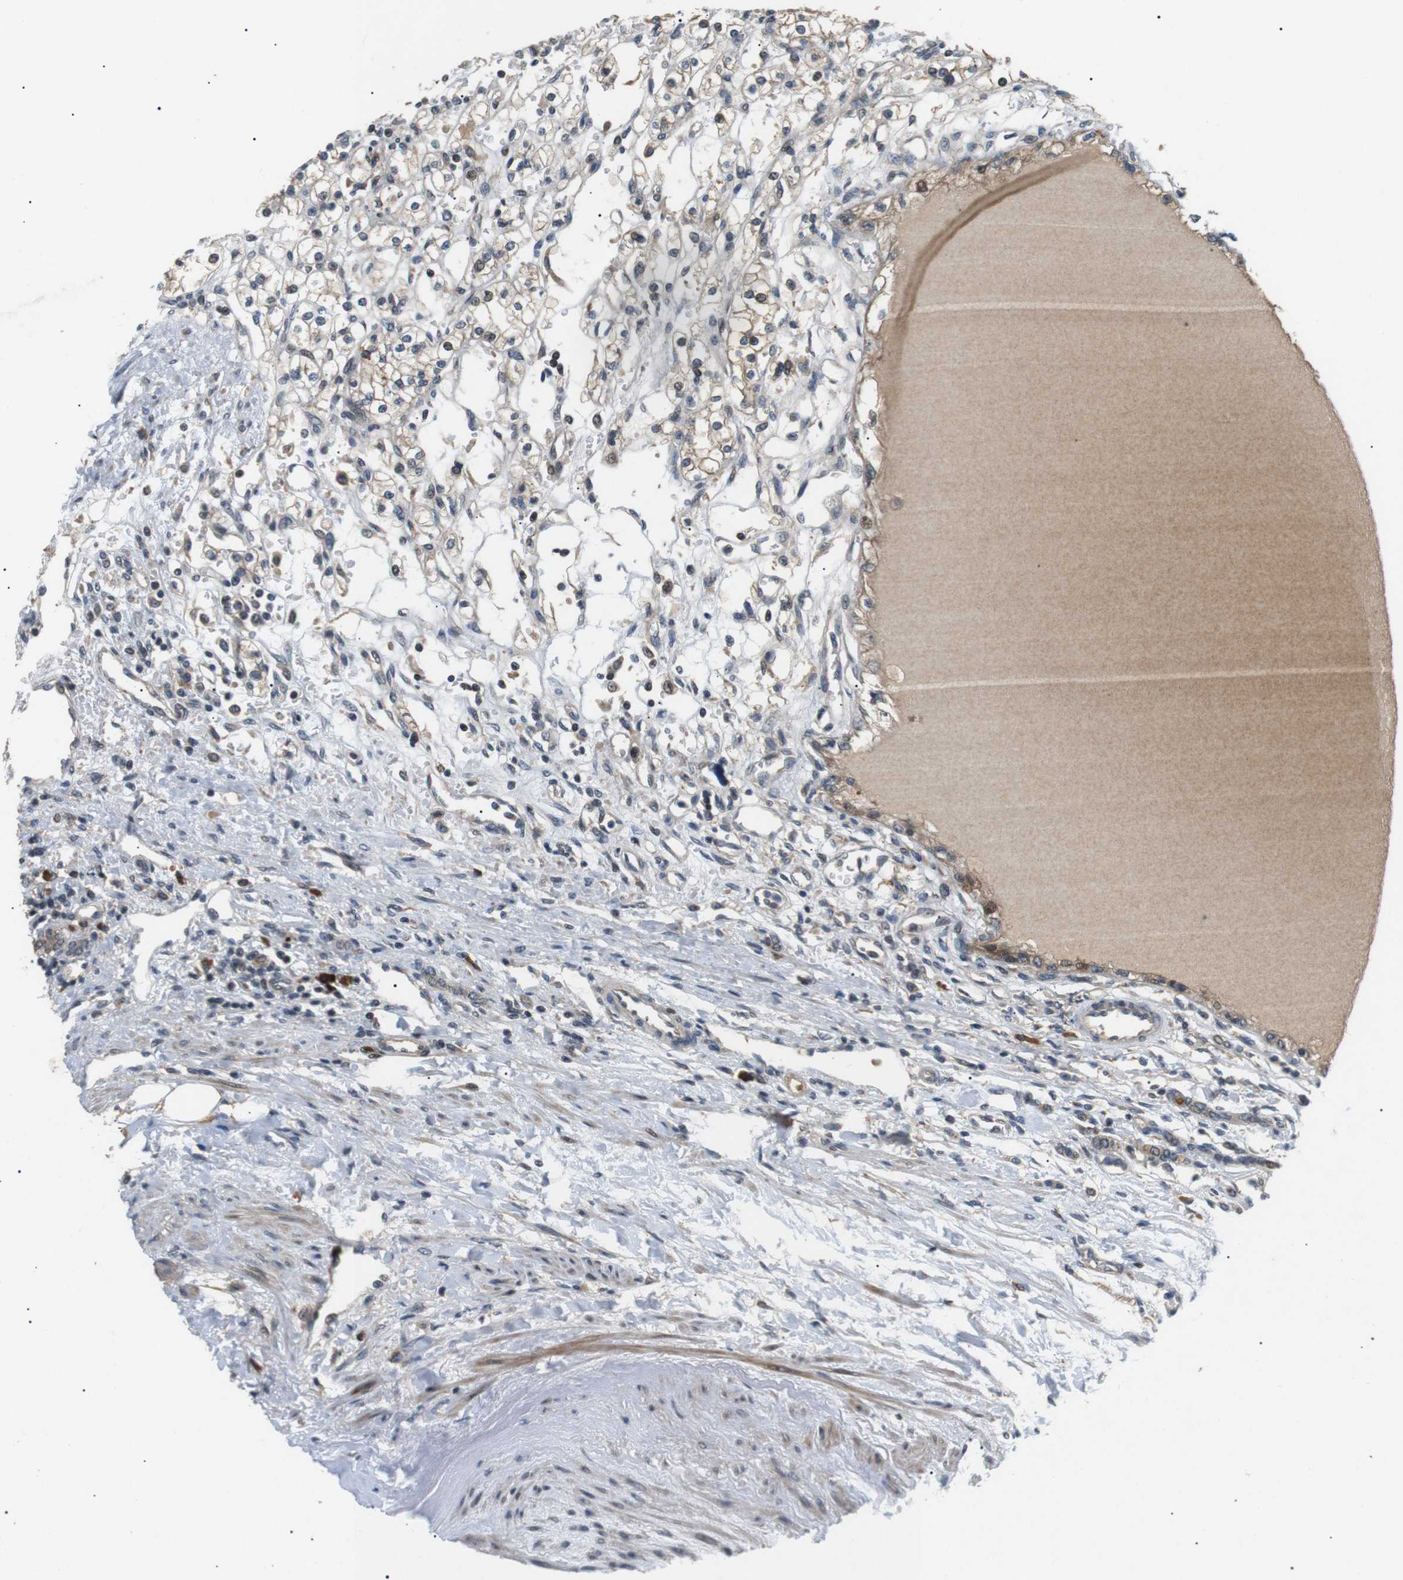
{"staining": {"intensity": "negative", "quantity": "none", "location": "none"}, "tissue": "renal cancer", "cell_type": "Tumor cells", "image_type": "cancer", "snomed": [{"axis": "morphology", "description": "Normal tissue, NOS"}, {"axis": "morphology", "description": "Adenocarcinoma, NOS"}, {"axis": "topography", "description": "Kidney"}], "caption": "The photomicrograph exhibits no significant positivity in tumor cells of renal cancer.", "gene": "HSPA13", "patient": {"sex": "female", "age": 55}}